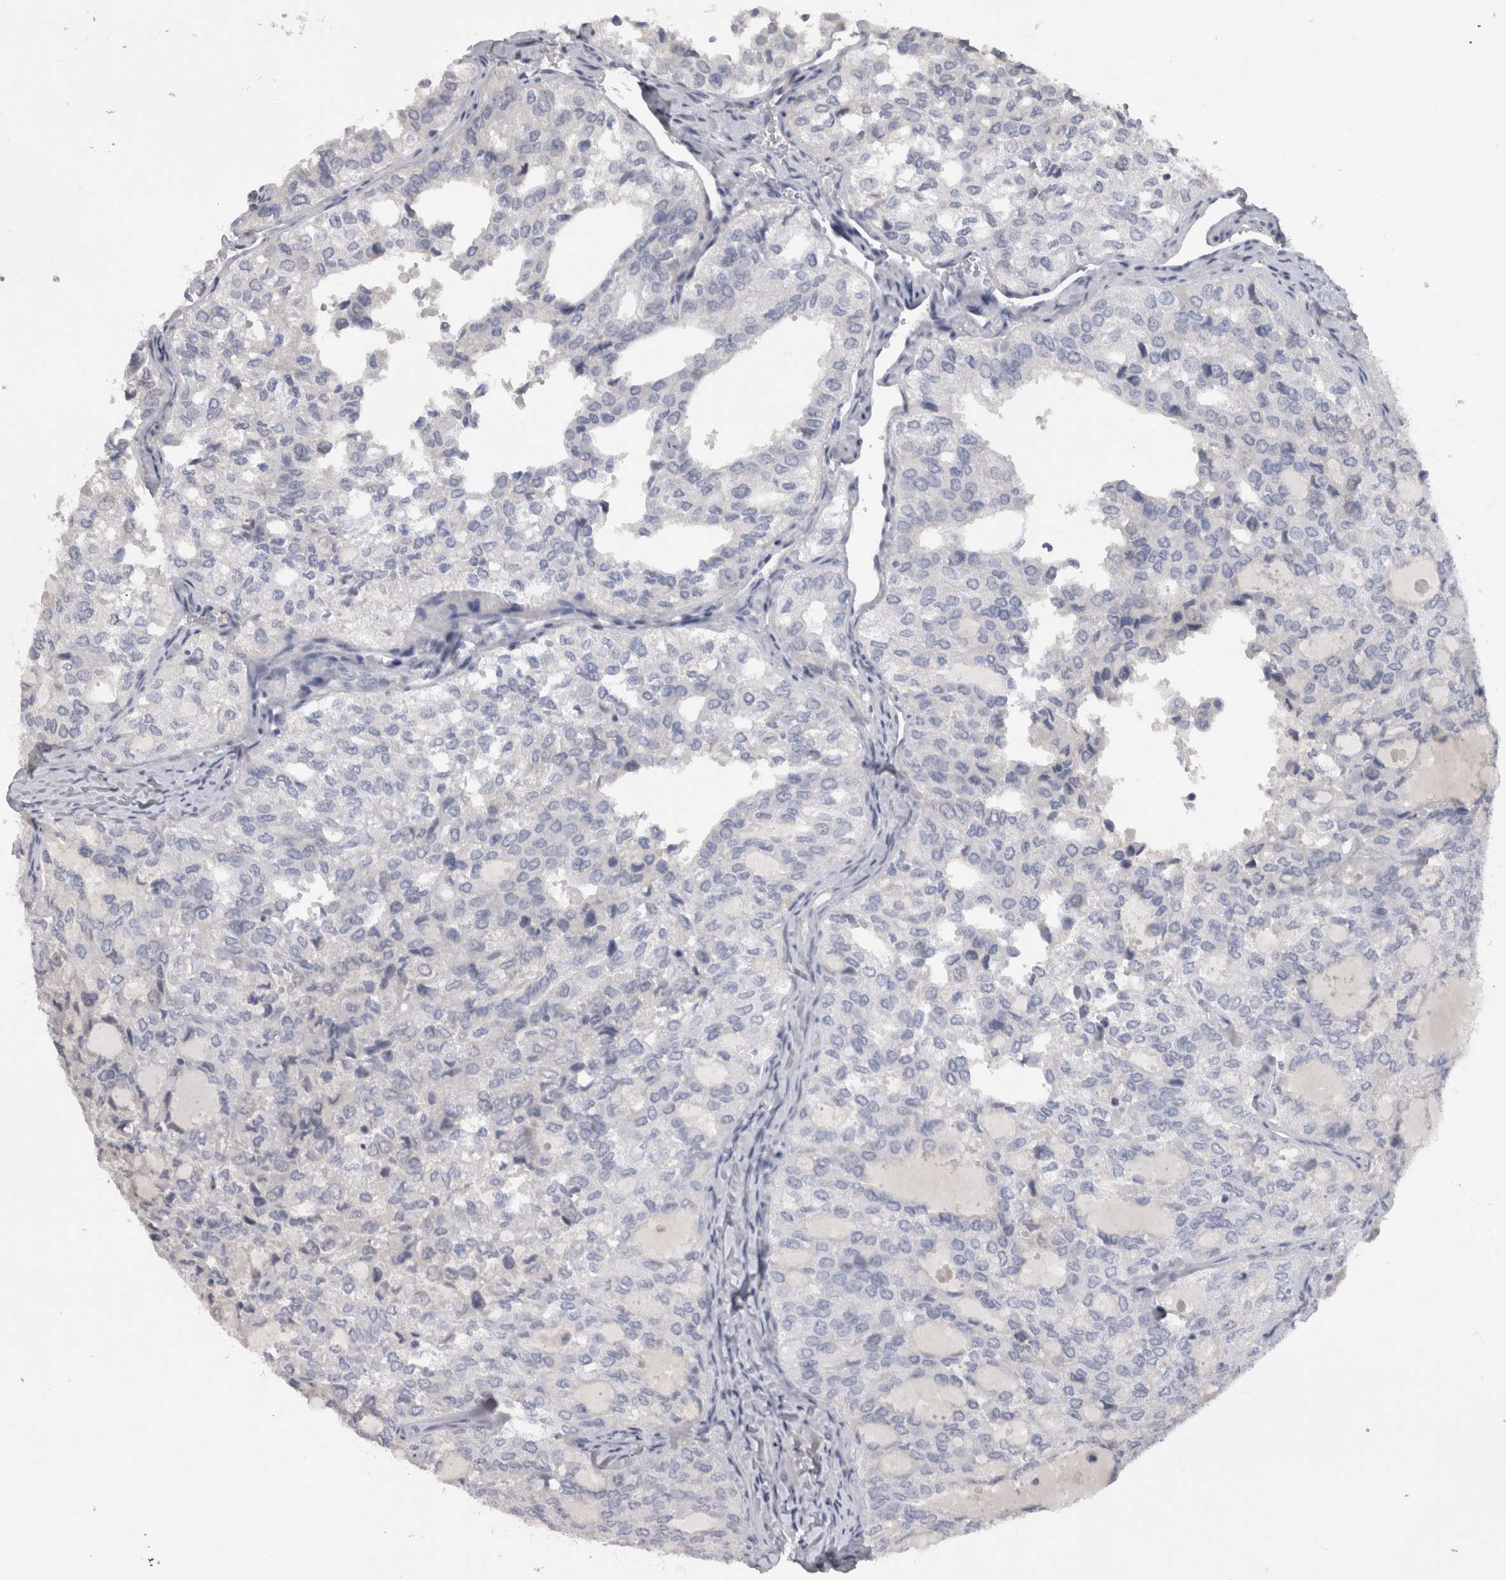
{"staining": {"intensity": "negative", "quantity": "none", "location": "none"}, "tissue": "thyroid cancer", "cell_type": "Tumor cells", "image_type": "cancer", "snomed": [{"axis": "morphology", "description": "Follicular adenoma carcinoma, NOS"}, {"axis": "topography", "description": "Thyroid gland"}], "caption": "IHC of thyroid cancer (follicular adenoma carcinoma) demonstrates no positivity in tumor cells.", "gene": "ADAM2", "patient": {"sex": "male", "age": 75}}